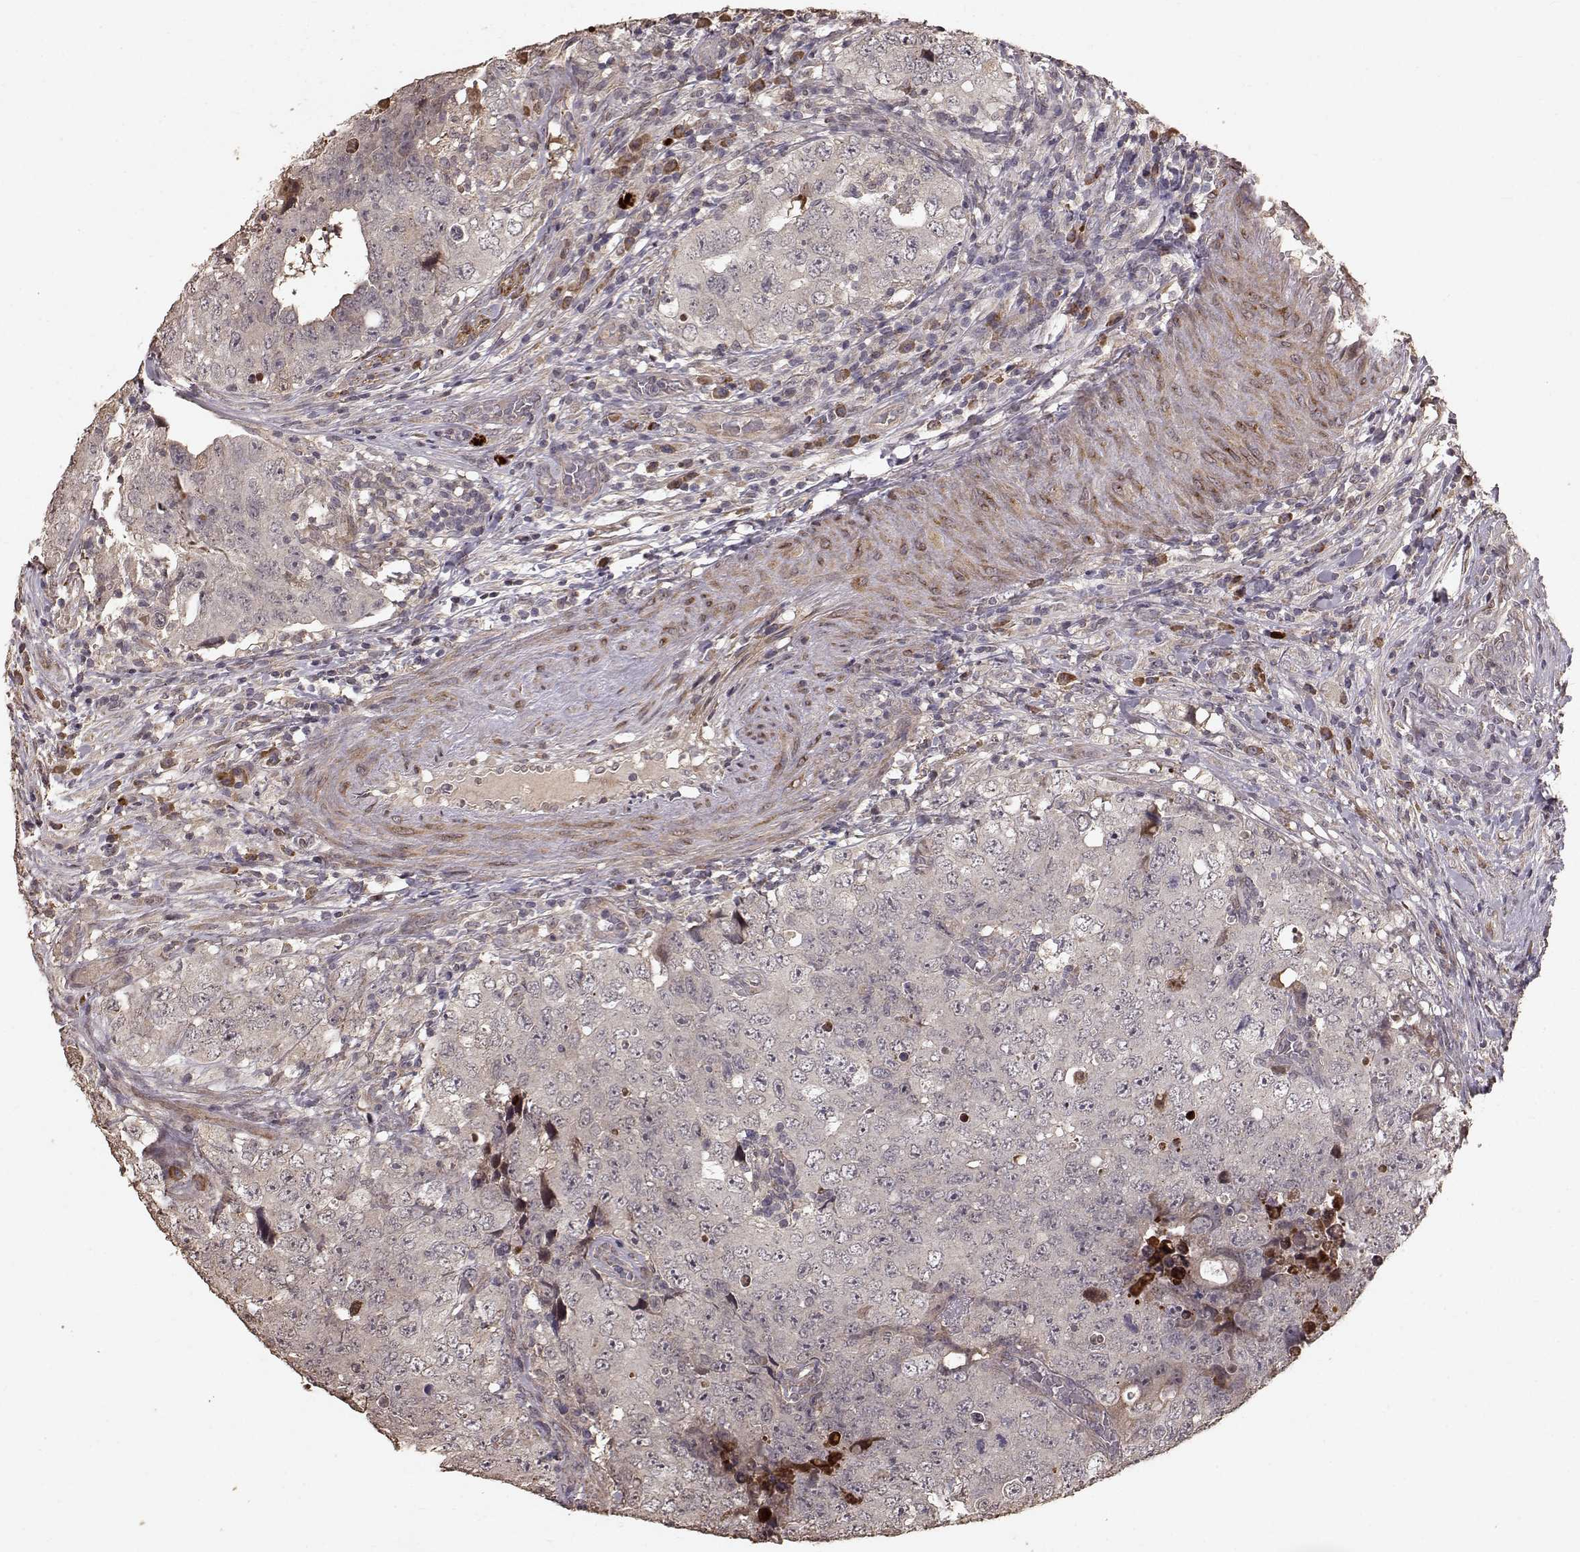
{"staining": {"intensity": "negative", "quantity": "none", "location": "none"}, "tissue": "testis cancer", "cell_type": "Tumor cells", "image_type": "cancer", "snomed": [{"axis": "morphology", "description": "Seminoma, NOS"}, {"axis": "topography", "description": "Testis"}], "caption": "Photomicrograph shows no significant protein expression in tumor cells of testis cancer (seminoma).", "gene": "USP15", "patient": {"sex": "male", "age": 34}}